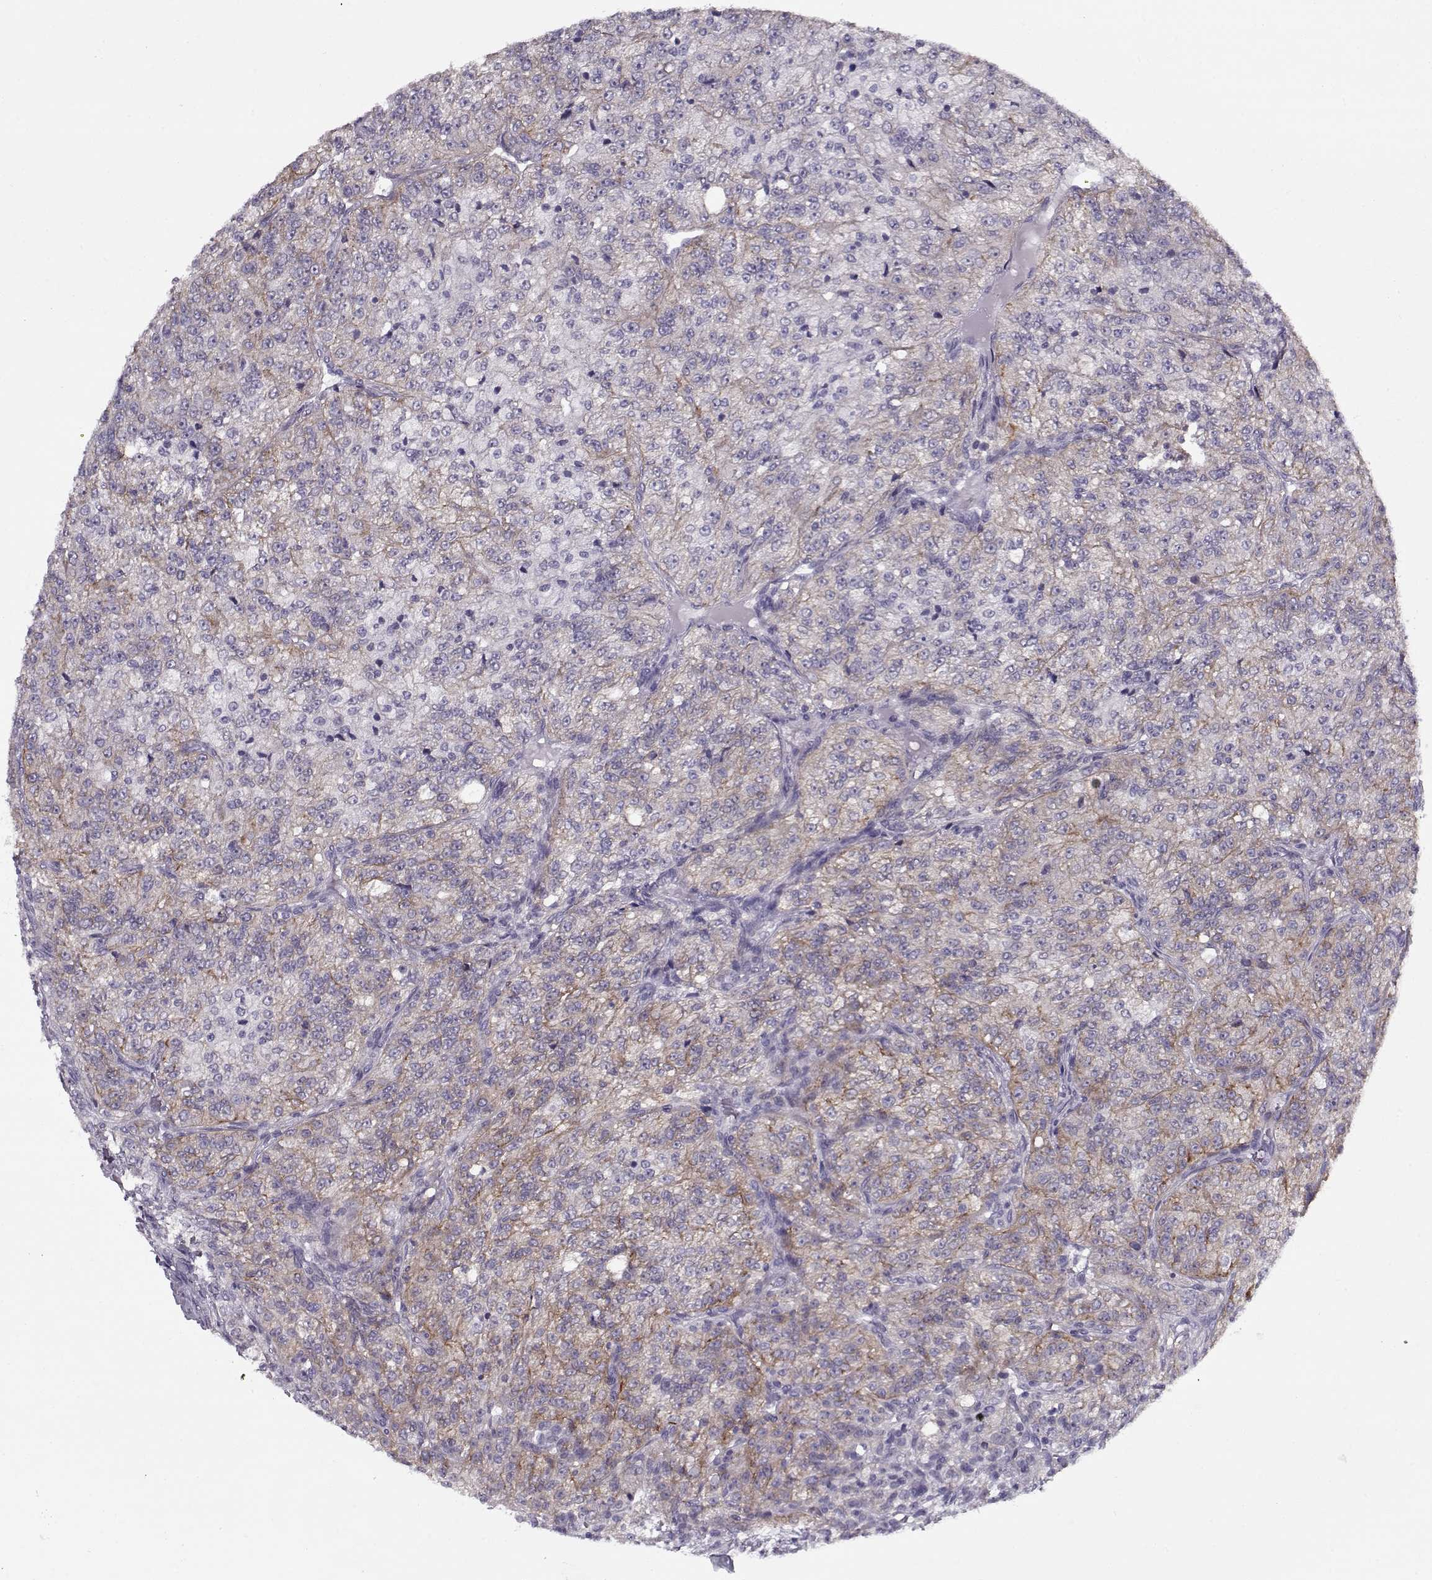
{"staining": {"intensity": "weak", "quantity": ">75%", "location": "cytoplasmic/membranous"}, "tissue": "renal cancer", "cell_type": "Tumor cells", "image_type": "cancer", "snomed": [{"axis": "morphology", "description": "Adenocarcinoma, NOS"}, {"axis": "topography", "description": "Kidney"}], "caption": "DAB immunohistochemical staining of human renal cancer displays weak cytoplasmic/membranous protein staining in about >75% of tumor cells.", "gene": "PP2D1", "patient": {"sex": "female", "age": 63}}